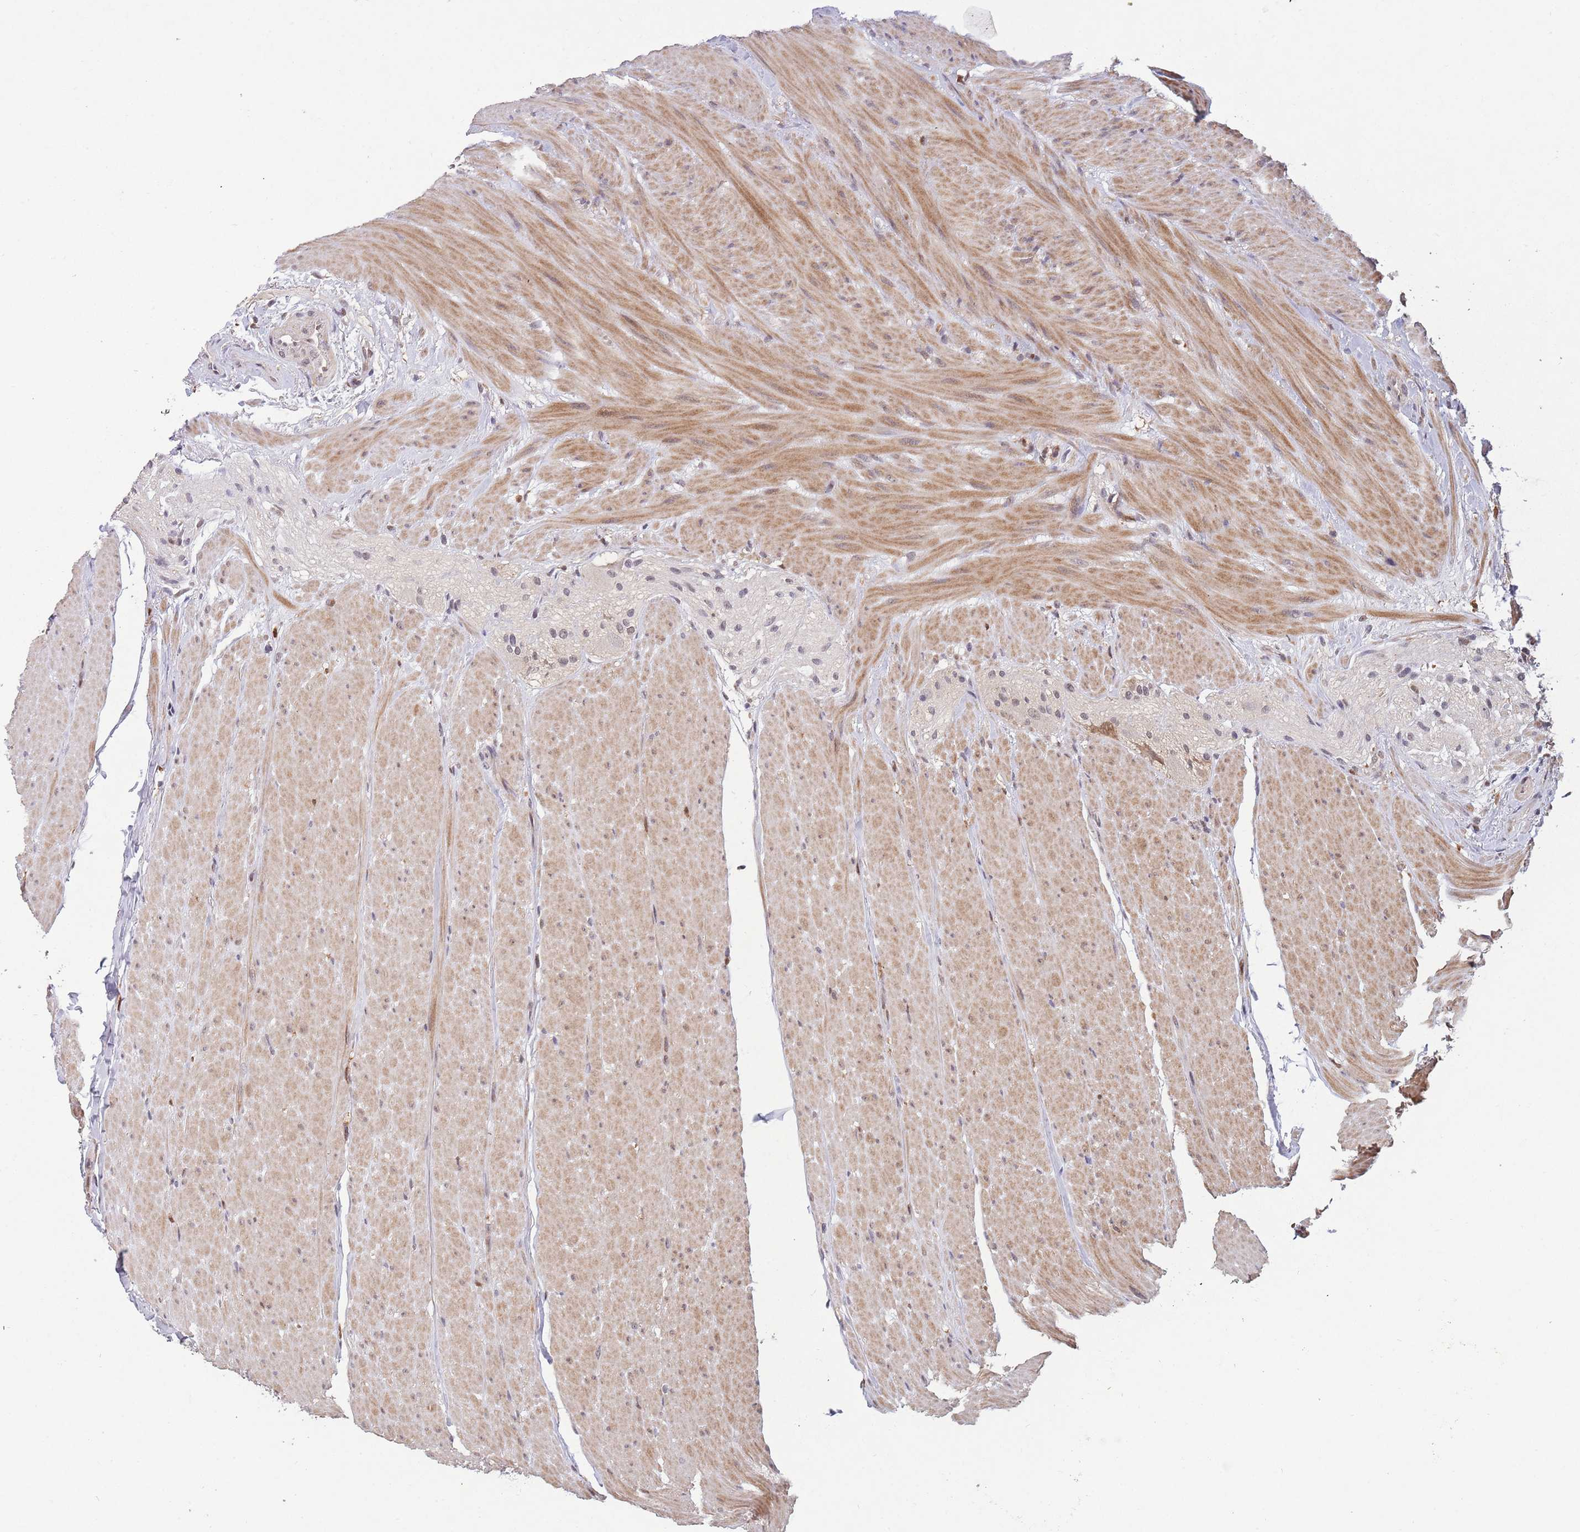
{"staining": {"intensity": "weak", "quantity": ">75%", "location": "cytoplasmic/membranous,nuclear"}, "tissue": "colon", "cell_type": "Endothelial cells", "image_type": "normal", "snomed": [{"axis": "morphology", "description": "Normal tissue, NOS"}, {"axis": "topography", "description": "Colon"}], "caption": "Immunohistochemistry (IHC) photomicrograph of unremarkable colon: colon stained using IHC reveals low levels of weak protein expression localized specifically in the cytoplasmic/membranous,nuclear of endothelial cells, appearing as a cytoplasmic/membranous,nuclear brown color.", "gene": "ZNF639", "patient": {"sex": "female", "age": 82}}